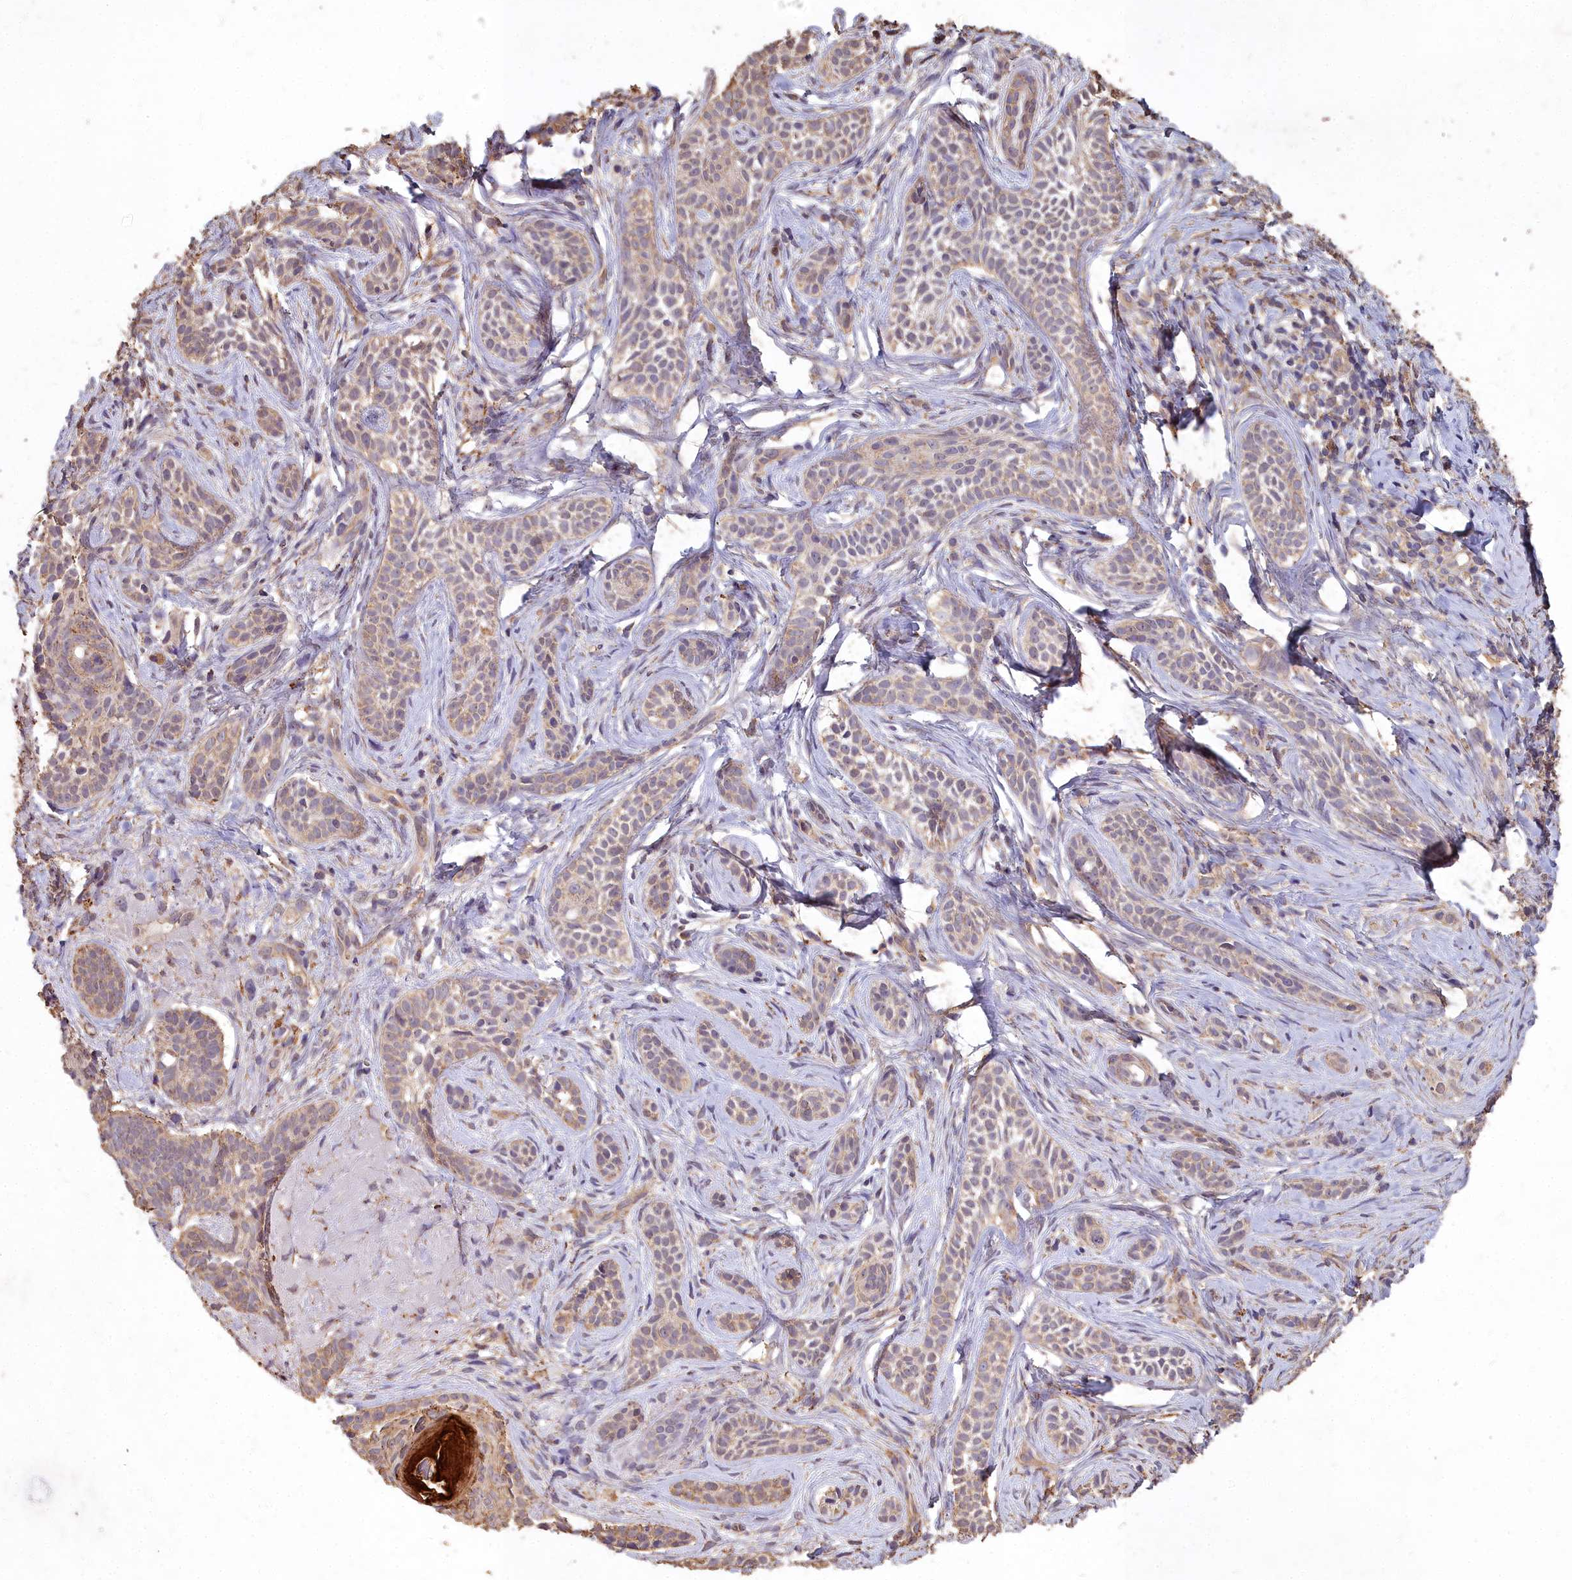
{"staining": {"intensity": "weak", "quantity": "25%-75%", "location": "cytoplasmic/membranous"}, "tissue": "skin cancer", "cell_type": "Tumor cells", "image_type": "cancer", "snomed": [{"axis": "morphology", "description": "Basal cell carcinoma"}, {"axis": "topography", "description": "Skin"}], "caption": "A low amount of weak cytoplasmic/membranous staining is seen in approximately 25%-75% of tumor cells in skin cancer (basal cell carcinoma) tissue.", "gene": "CEMIP2", "patient": {"sex": "male", "age": 71}}